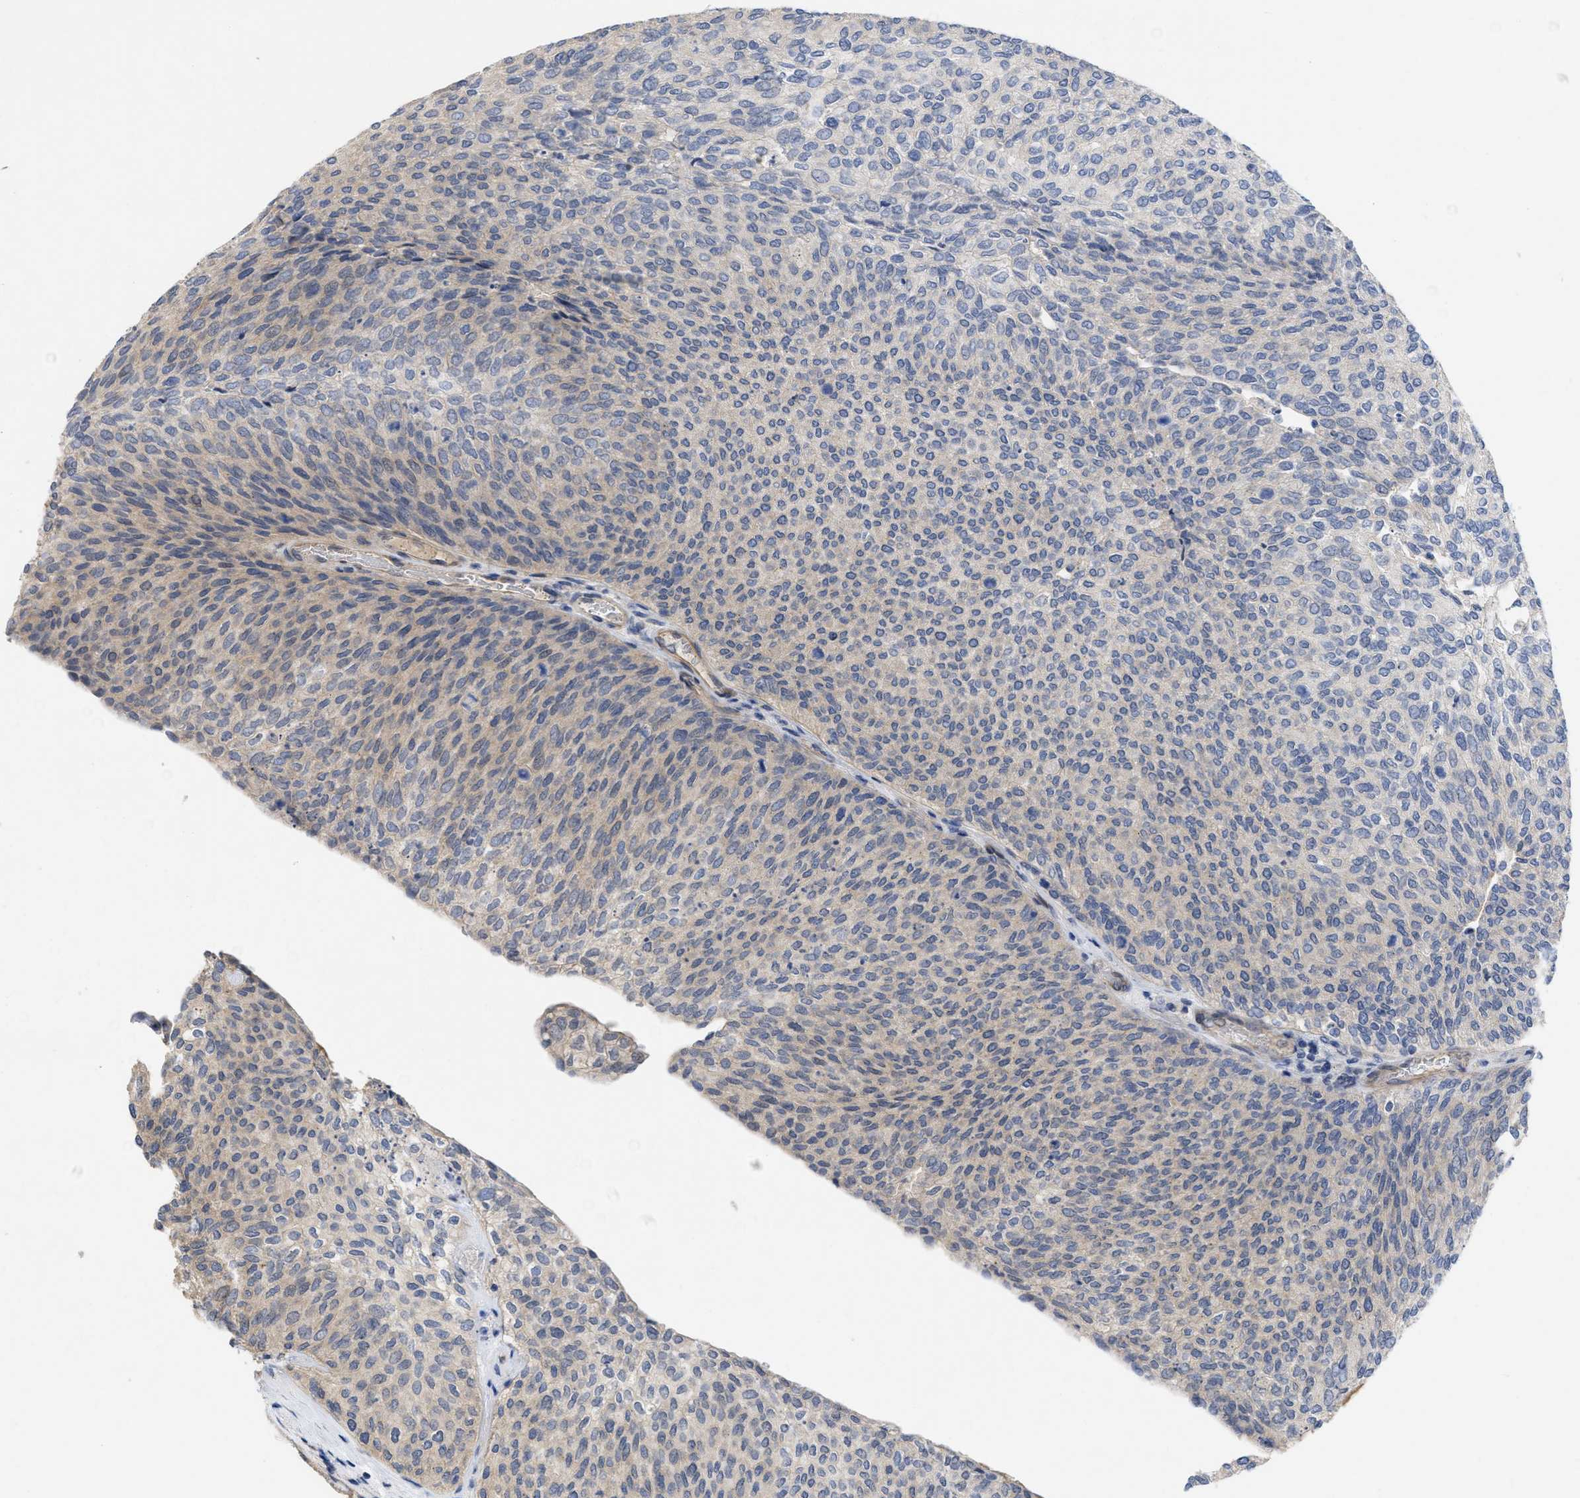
{"staining": {"intensity": "weak", "quantity": "25%-75%", "location": "cytoplasmic/membranous"}, "tissue": "urothelial cancer", "cell_type": "Tumor cells", "image_type": "cancer", "snomed": [{"axis": "morphology", "description": "Urothelial carcinoma, Low grade"}, {"axis": "topography", "description": "Urinary bladder"}], "caption": "Tumor cells exhibit weak cytoplasmic/membranous staining in approximately 25%-75% of cells in urothelial cancer. The staining is performed using DAB brown chromogen to label protein expression. The nuclei are counter-stained blue using hematoxylin.", "gene": "ARHGEF26", "patient": {"sex": "female", "age": 79}}